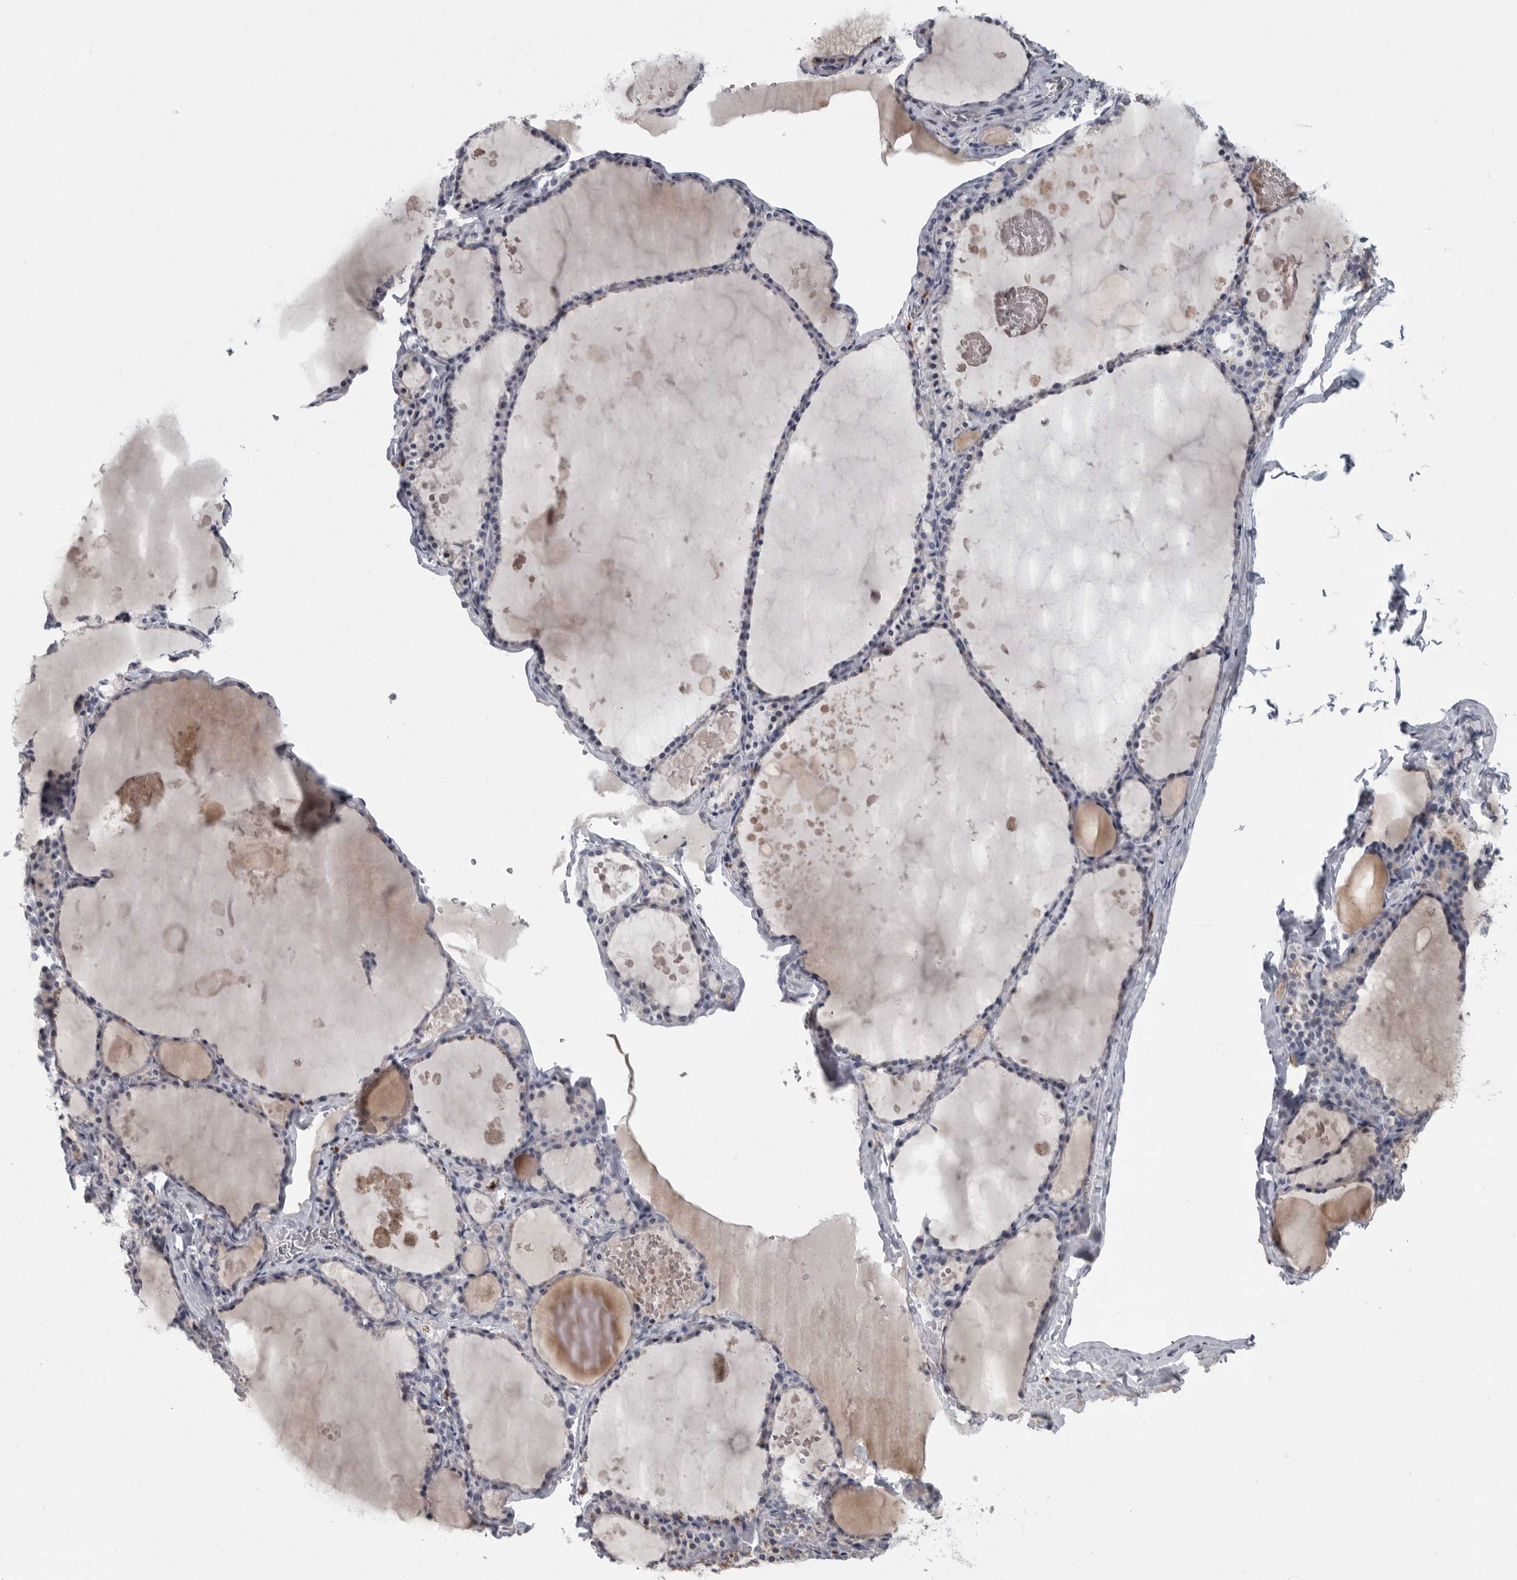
{"staining": {"intensity": "negative", "quantity": "none", "location": "none"}, "tissue": "thyroid gland", "cell_type": "Glandular cells", "image_type": "normal", "snomed": [{"axis": "morphology", "description": "Normal tissue, NOS"}, {"axis": "topography", "description": "Thyroid gland"}], "caption": "The immunohistochemistry image has no significant expression in glandular cells of thyroid gland. (Stains: DAB immunohistochemistry (IHC) with hematoxylin counter stain, Microscopy: brightfield microscopy at high magnification).", "gene": "SLC25A39", "patient": {"sex": "male", "age": 56}}